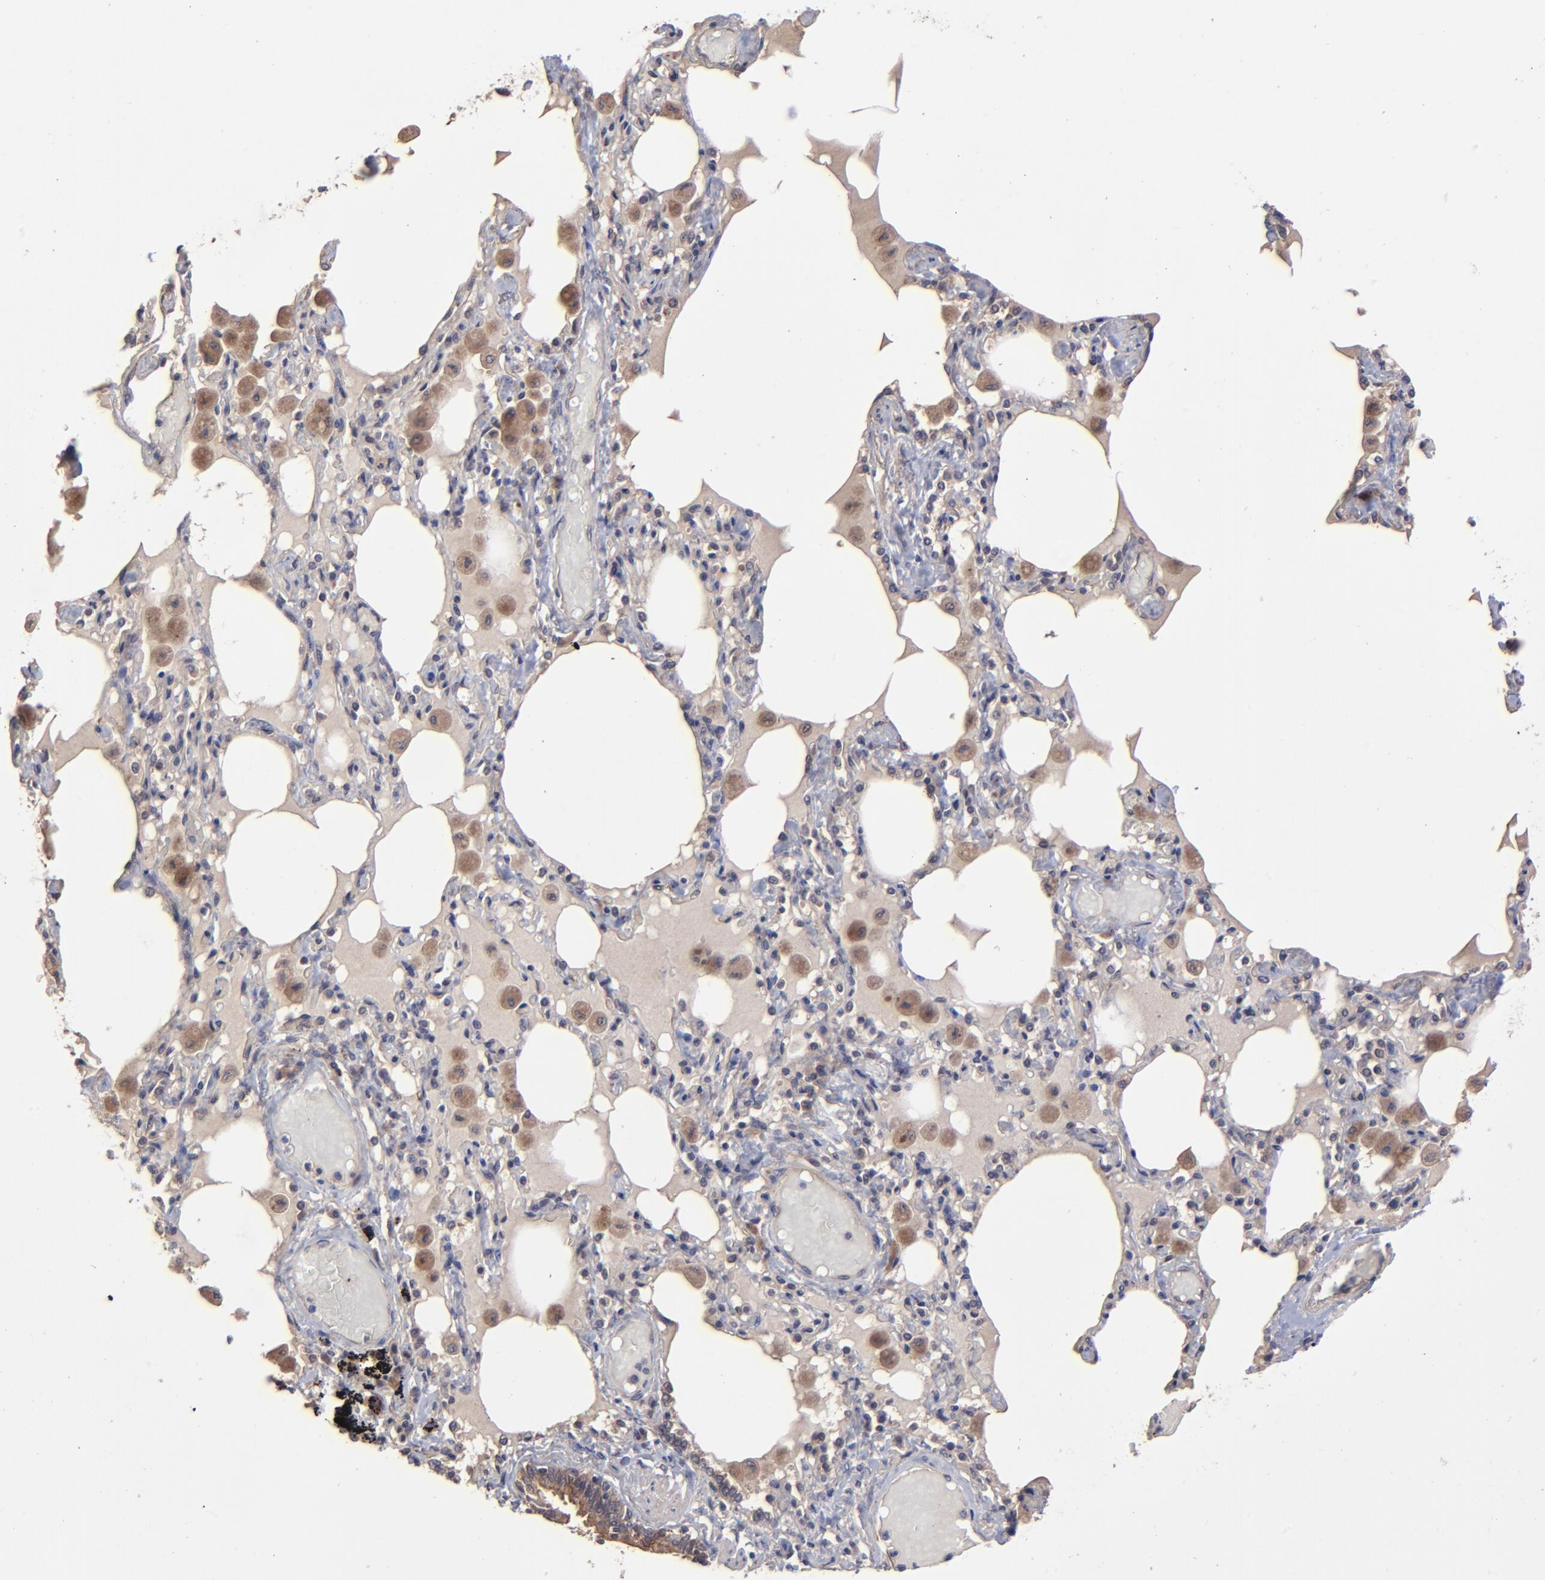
{"staining": {"intensity": "strong", "quantity": ">75%", "location": "cytoplasmic/membranous"}, "tissue": "bronchus", "cell_type": "Respiratory epithelial cells", "image_type": "normal", "snomed": [{"axis": "morphology", "description": "Normal tissue, NOS"}, {"axis": "morphology", "description": "Squamous cell carcinoma, NOS"}, {"axis": "topography", "description": "Bronchus"}, {"axis": "topography", "description": "Lung"}], "caption": "Strong cytoplasmic/membranous expression for a protein is present in approximately >75% of respiratory epithelial cells of unremarkable bronchus using immunohistochemistry (IHC).", "gene": "ZNF780A", "patient": {"sex": "female", "age": 47}}